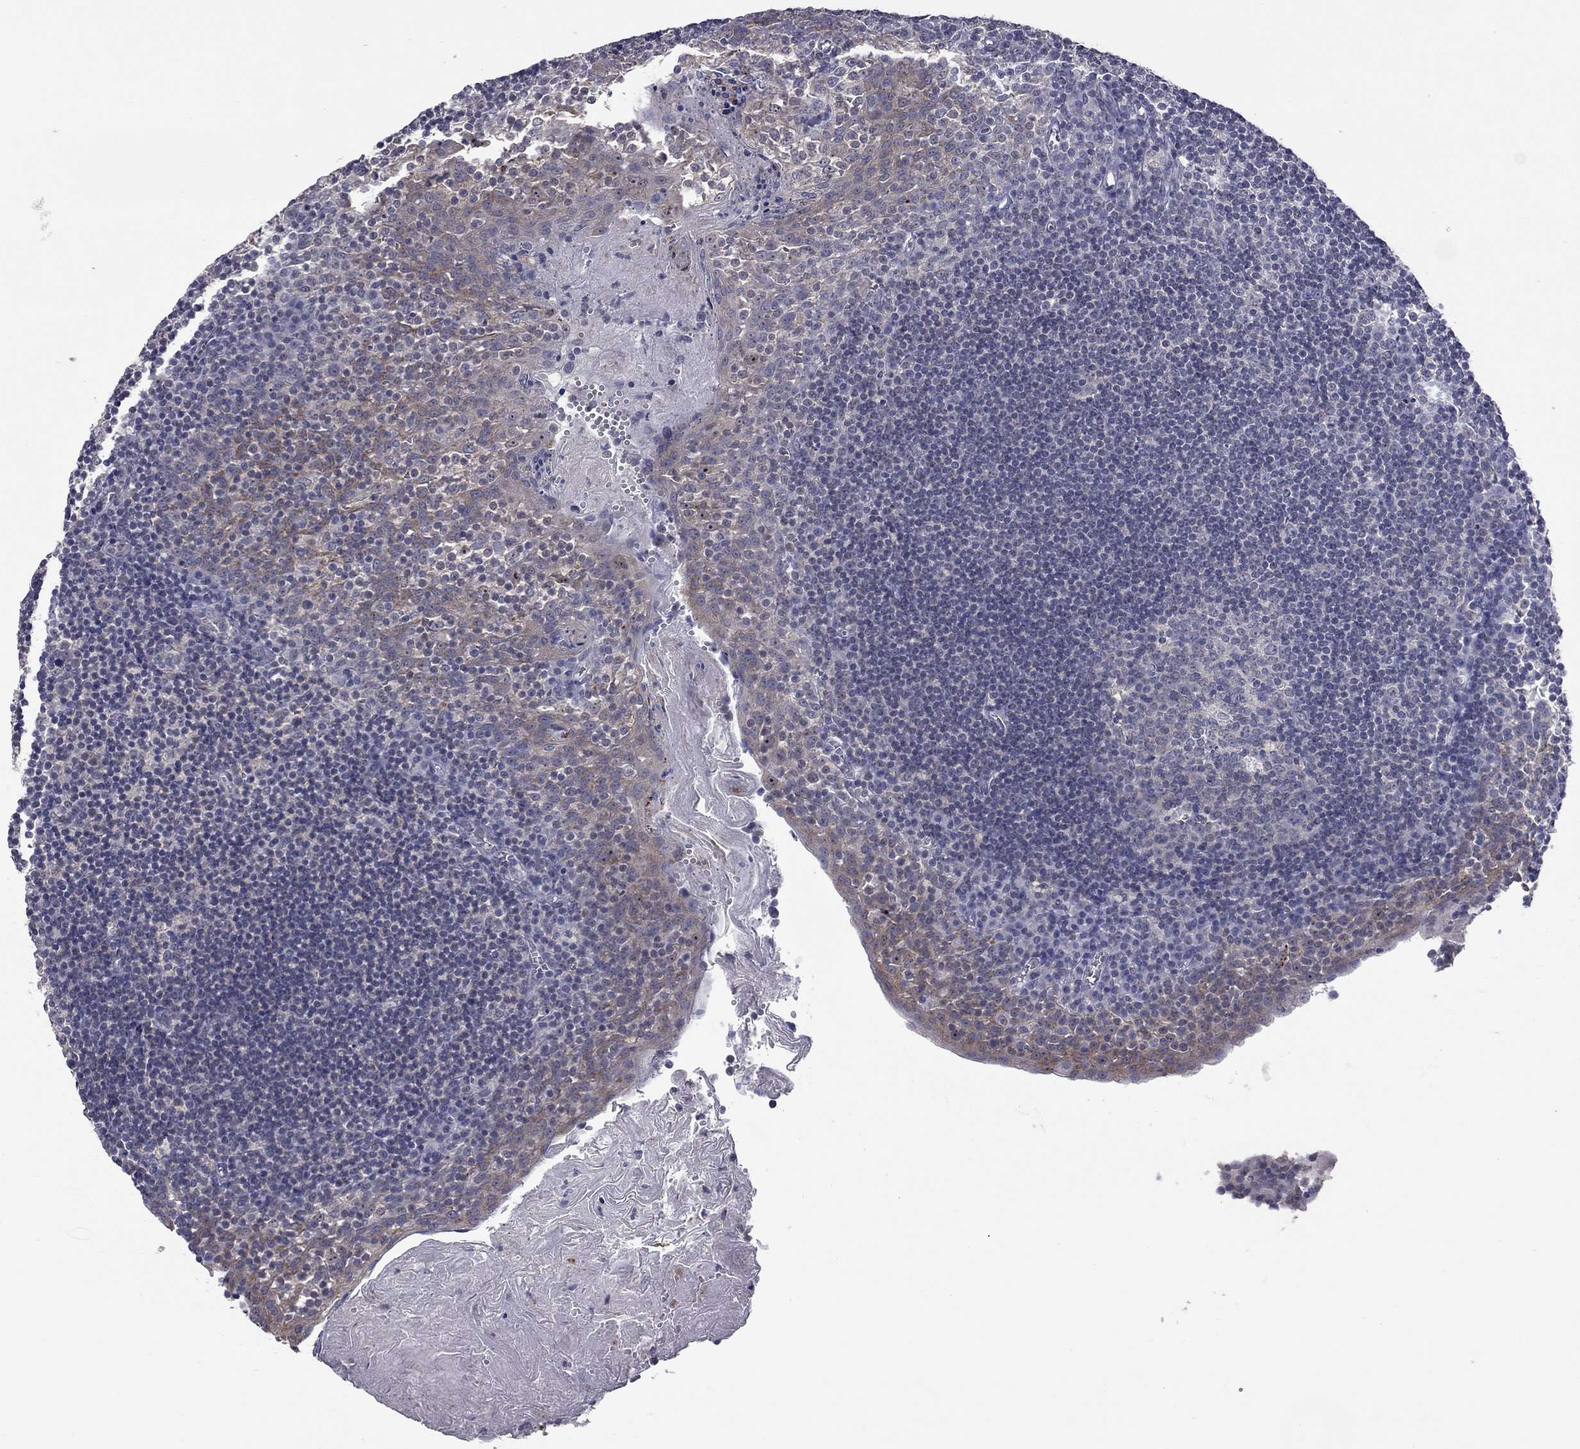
{"staining": {"intensity": "negative", "quantity": "none", "location": "none"}, "tissue": "lymph node", "cell_type": "Germinal center cells", "image_type": "normal", "snomed": [{"axis": "morphology", "description": "Normal tissue, NOS"}, {"axis": "topography", "description": "Lymph node"}], "caption": "Lymph node was stained to show a protein in brown. There is no significant expression in germinal center cells. (Brightfield microscopy of DAB IHC at high magnification).", "gene": "SHOC2", "patient": {"sex": "female", "age": 21}}